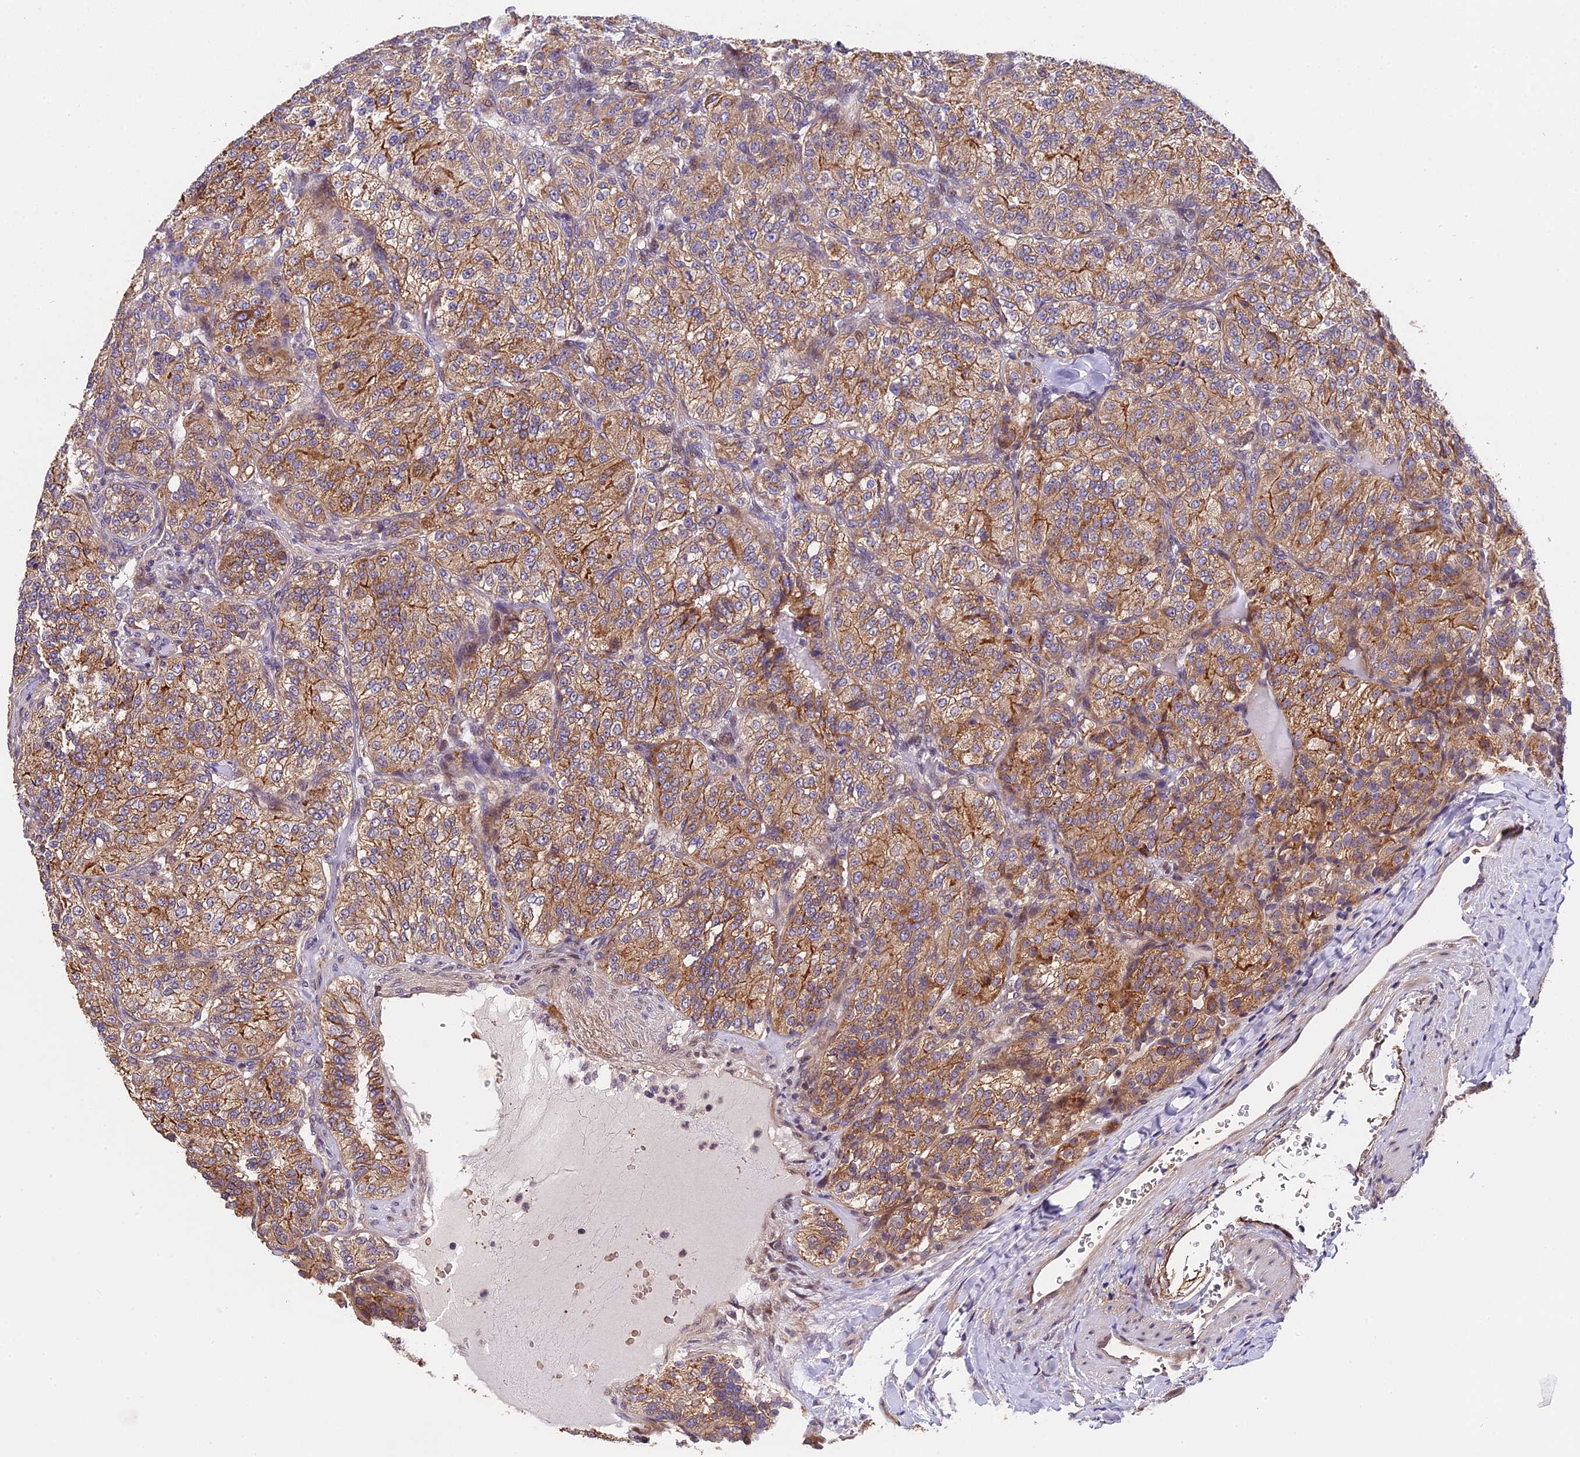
{"staining": {"intensity": "strong", "quantity": "25%-75%", "location": "cytoplasmic/membranous"}, "tissue": "renal cancer", "cell_type": "Tumor cells", "image_type": "cancer", "snomed": [{"axis": "morphology", "description": "Adenocarcinoma, NOS"}, {"axis": "topography", "description": "Kidney"}], "caption": "Immunohistochemistry photomicrograph of neoplastic tissue: renal cancer stained using IHC exhibits high levels of strong protein expression localized specifically in the cytoplasmic/membranous of tumor cells, appearing as a cytoplasmic/membranous brown color.", "gene": "TRMT1", "patient": {"sex": "female", "age": 63}}